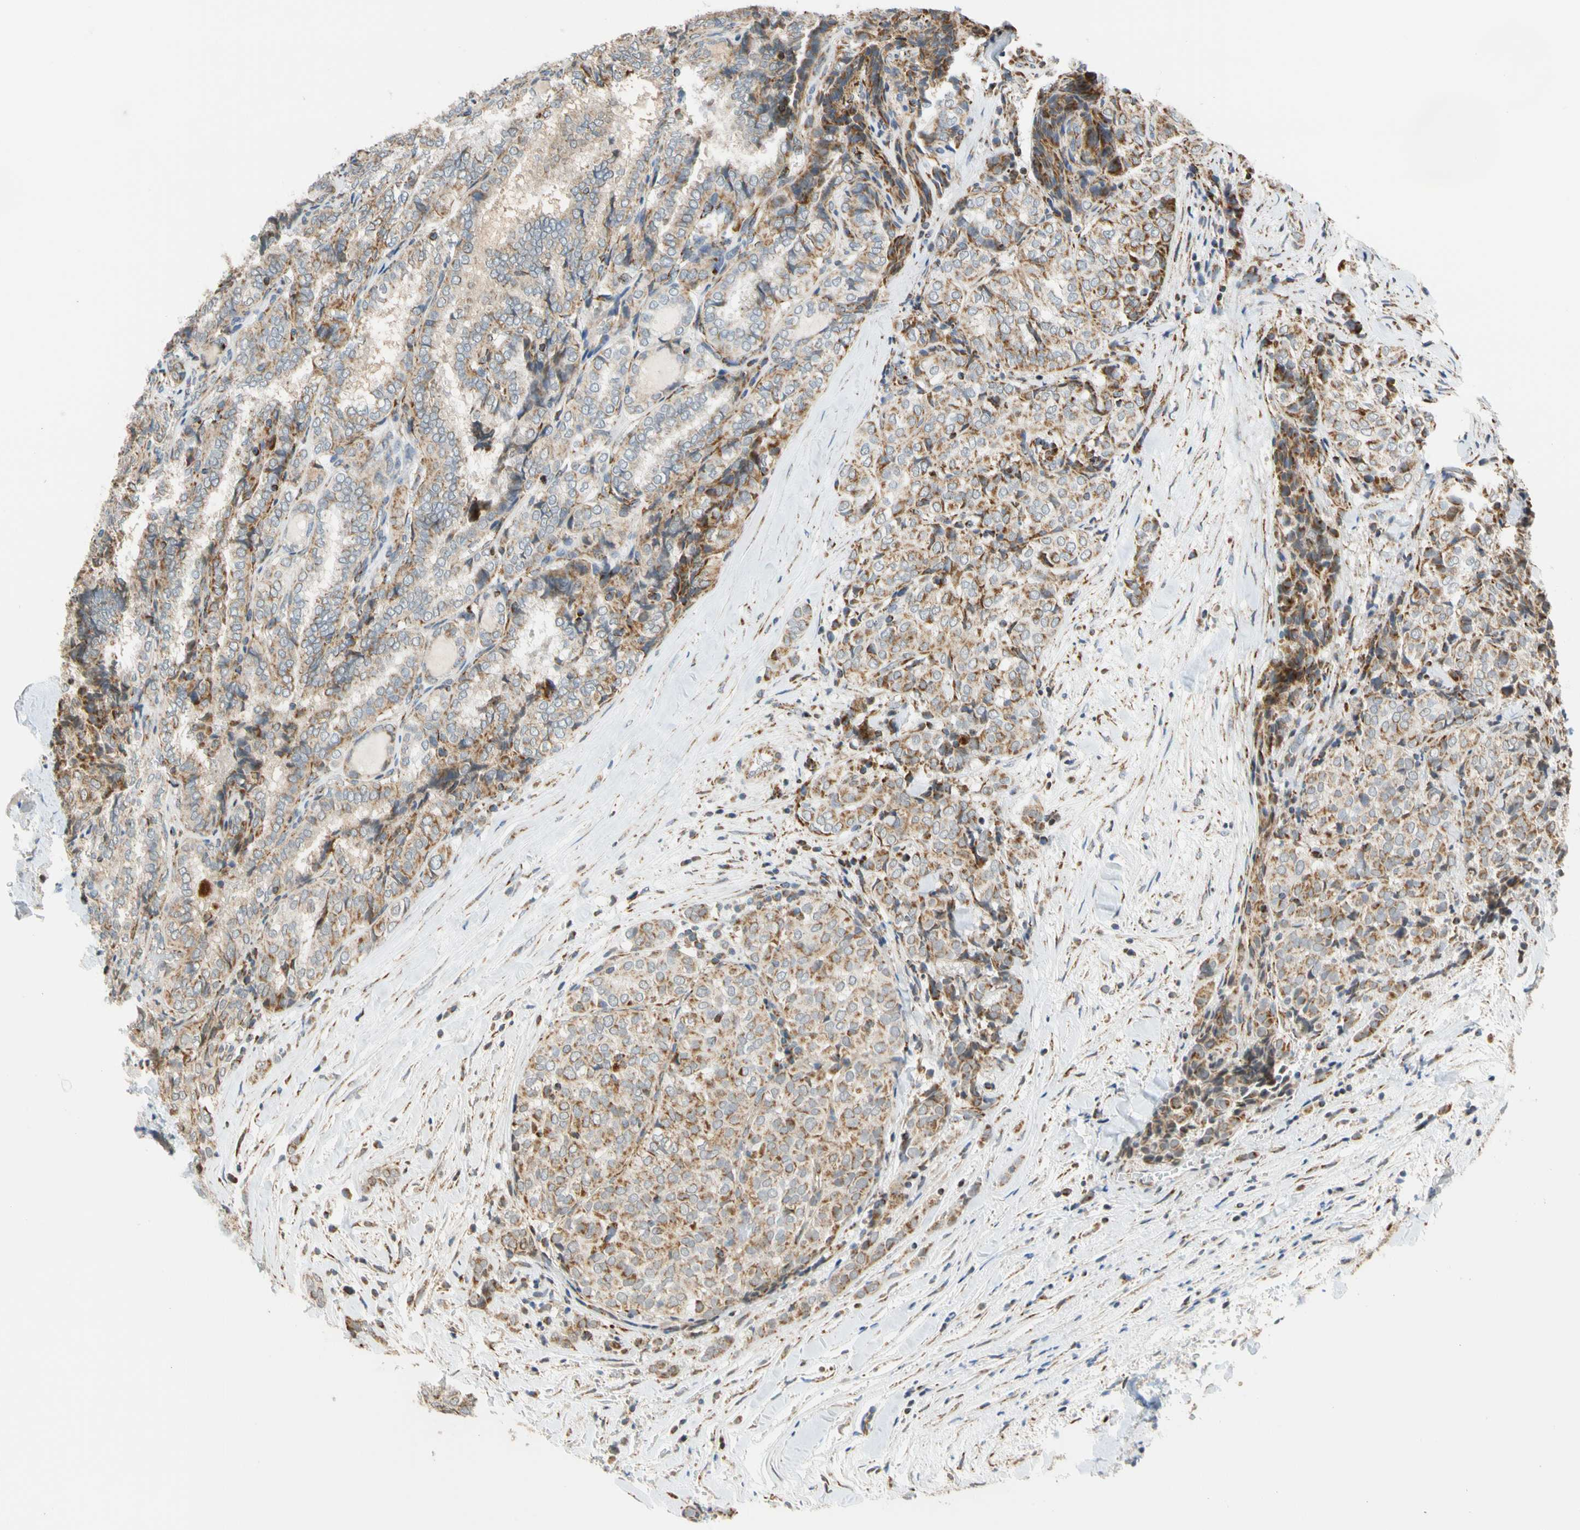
{"staining": {"intensity": "moderate", "quantity": "<25%", "location": "cytoplasmic/membranous"}, "tissue": "thyroid cancer", "cell_type": "Tumor cells", "image_type": "cancer", "snomed": [{"axis": "morphology", "description": "Normal tissue, NOS"}, {"axis": "morphology", "description": "Papillary adenocarcinoma, NOS"}, {"axis": "topography", "description": "Thyroid gland"}], "caption": "Immunohistochemistry (IHC) micrograph of thyroid papillary adenocarcinoma stained for a protein (brown), which shows low levels of moderate cytoplasmic/membranous expression in approximately <25% of tumor cells.", "gene": "SFXN3", "patient": {"sex": "female", "age": 30}}